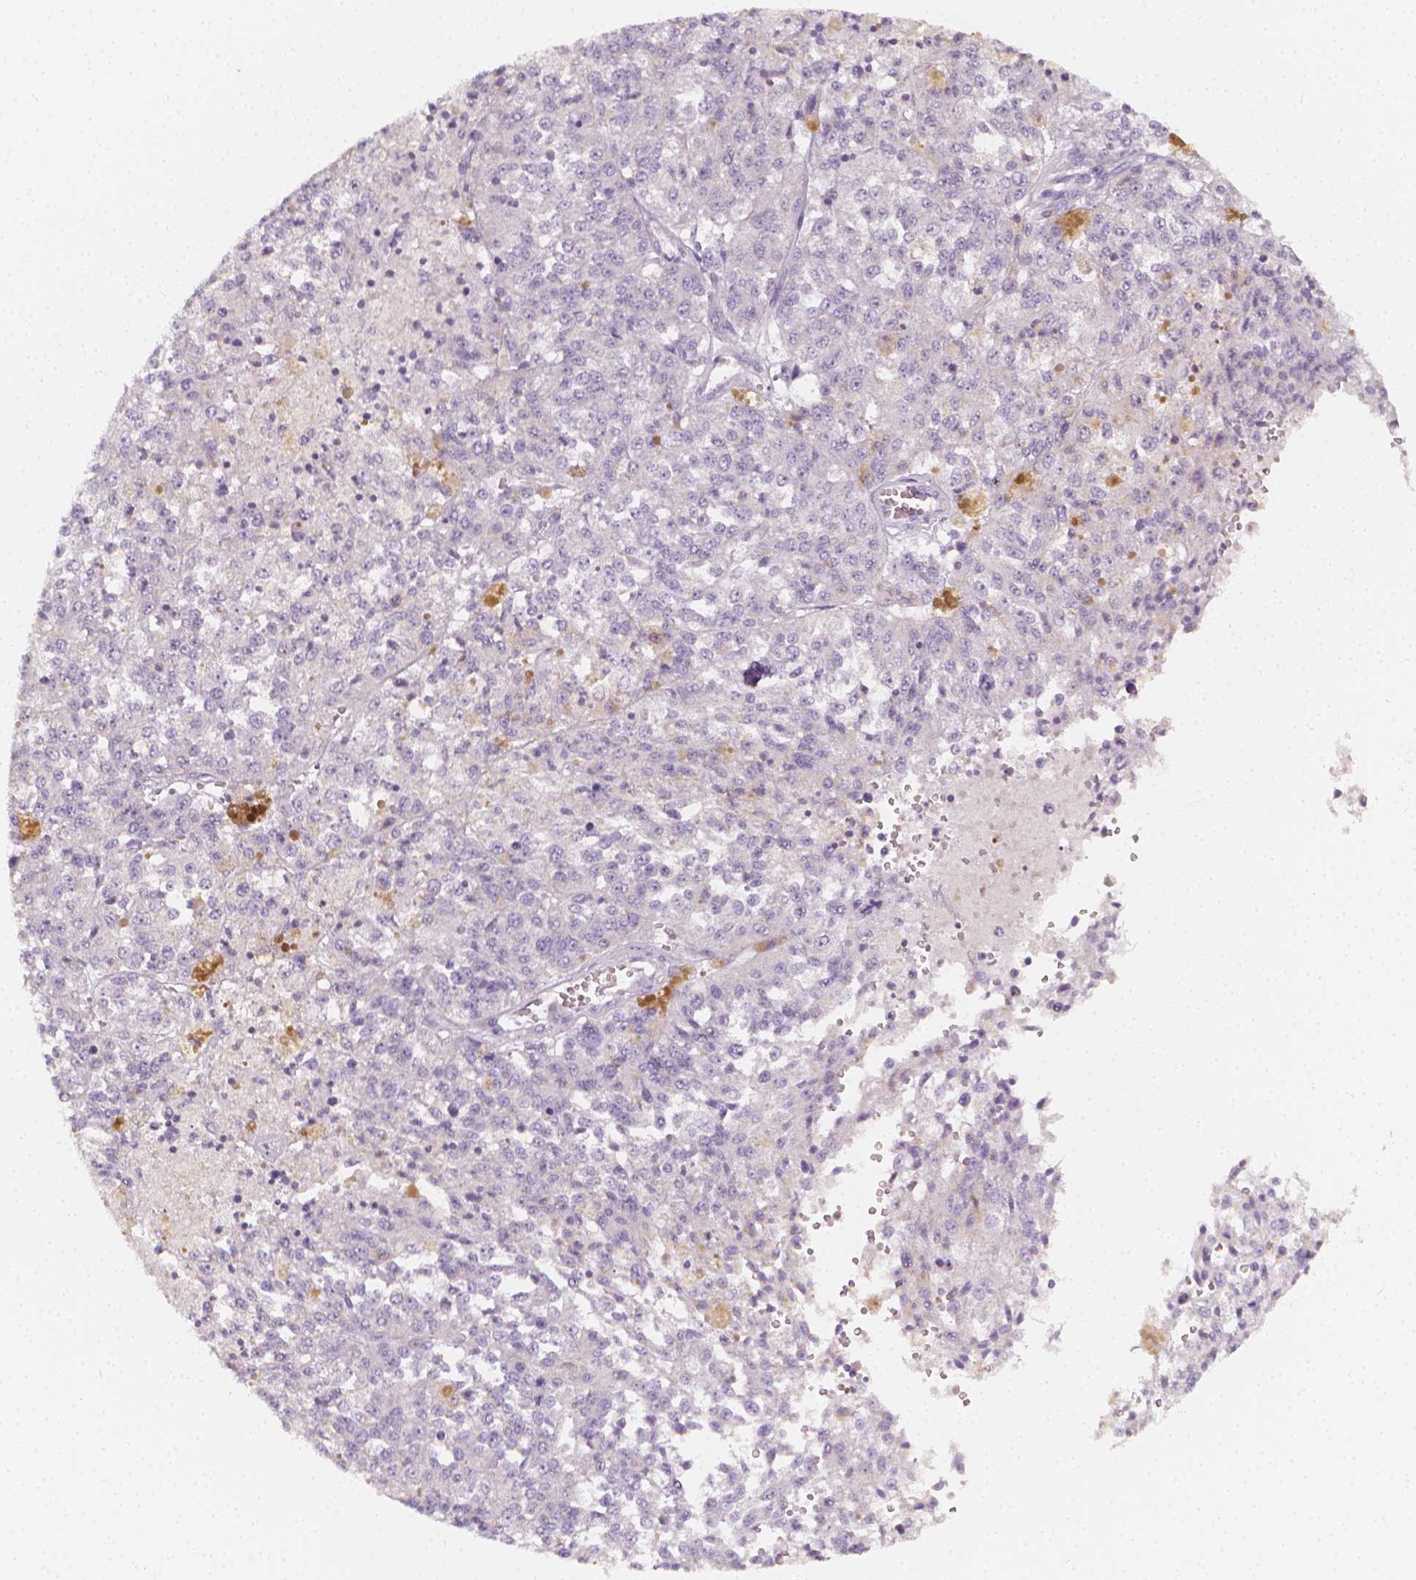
{"staining": {"intensity": "negative", "quantity": "none", "location": "none"}, "tissue": "melanoma", "cell_type": "Tumor cells", "image_type": "cancer", "snomed": [{"axis": "morphology", "description": "Malignant melanoma, Metastatic site"}, {"axis": "topography", "description": "Lymph node"}], "caption": "An immunohistochemistry (IHC) image of malignant melanoma (metastatic site) is shown. There is no staining in tumor cells of malignant melanoma (metastatic site).", "gene": "RBFOX1", "patient": {"sex": "female", "age": 64}}